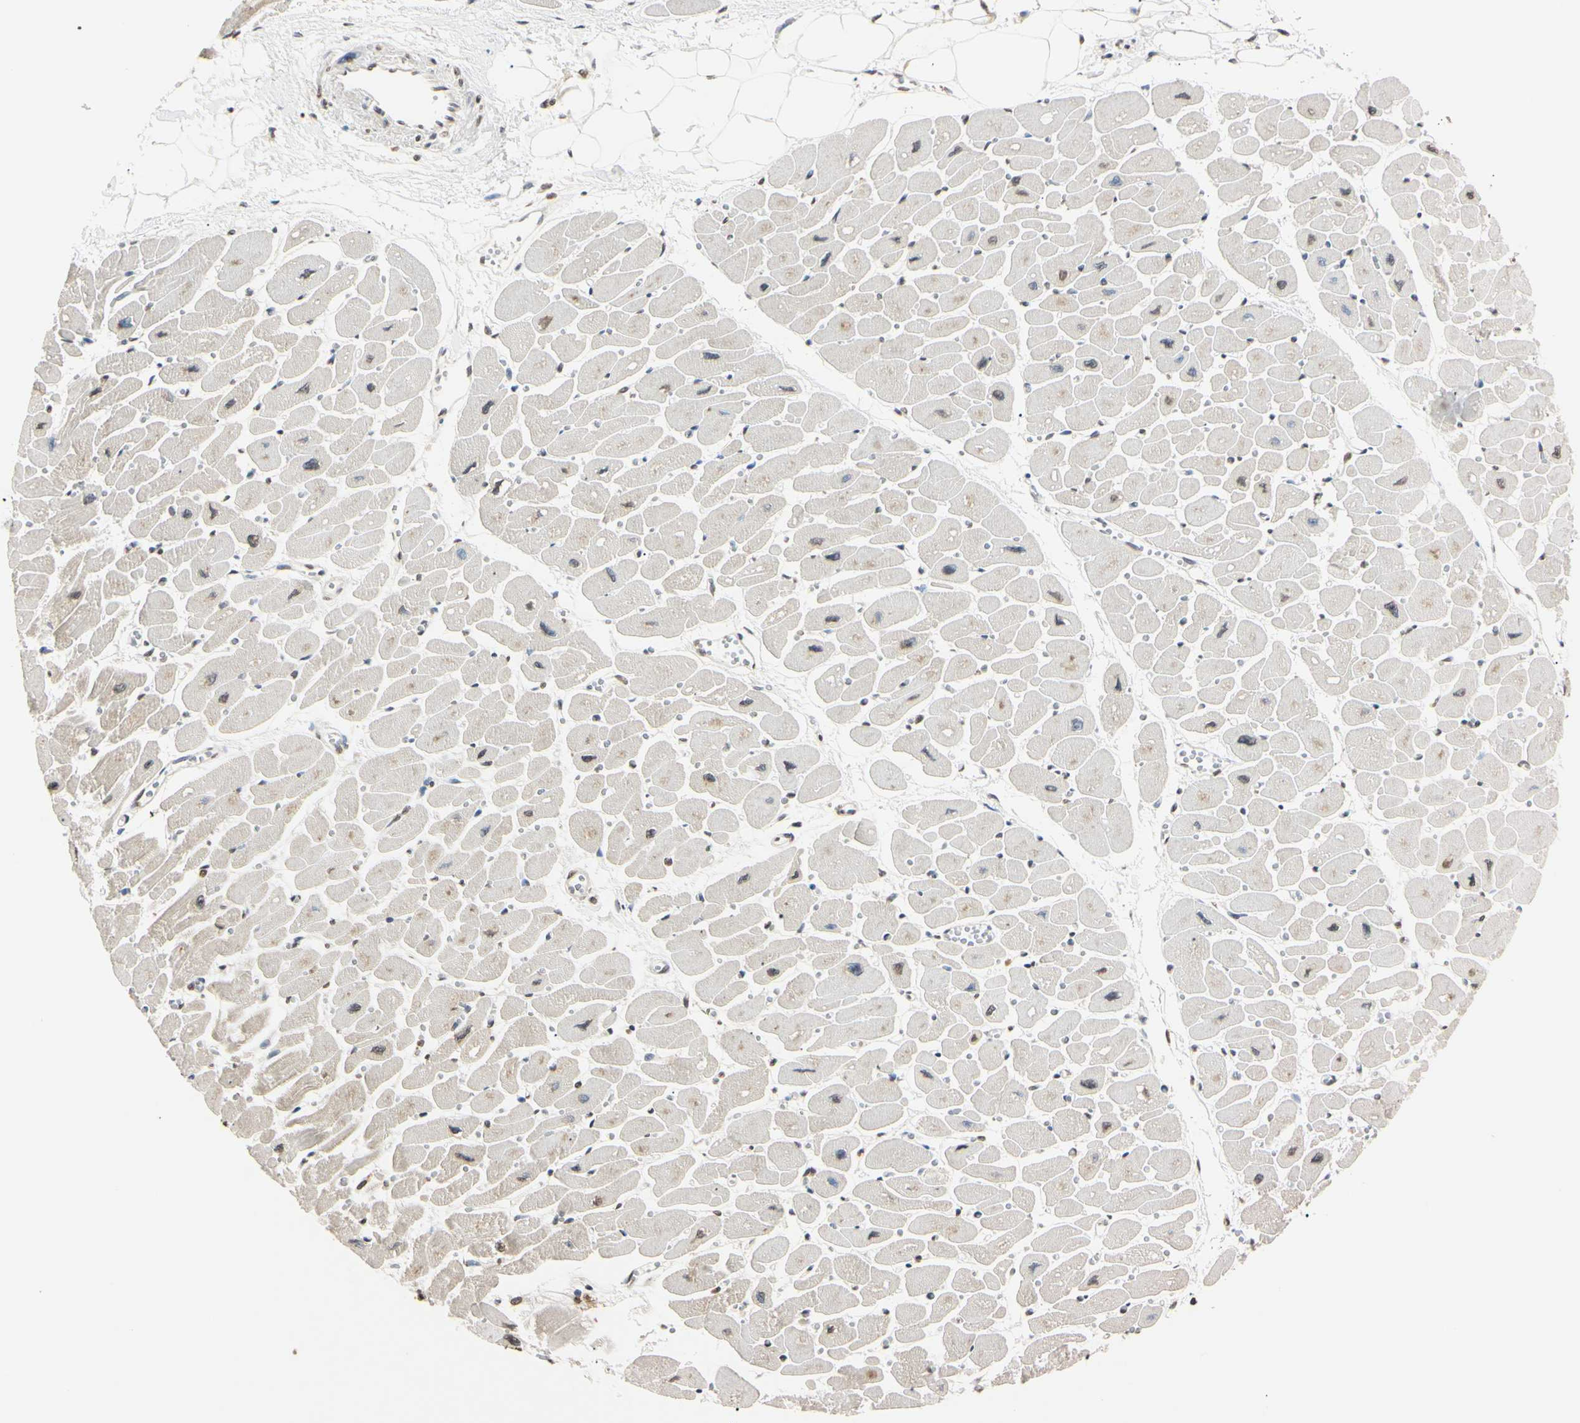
{"staining": {"intensity": "weak", "quantity": "<25%", "location": "nuclear"}, "tissue": "heart muscle", "cell_type": "Cardiomyocytes", "image_type": "normal", "snomed": [{"axis": "morphology", "description": "Normal tissue, NOS"}, {"axis": "topography", "description": "Heart"}], "caption": "IHC histopathology image of normal heart muscle stained for a protein (brown), which demonstrates no positivity in cardiomyocytes.", "gene": "CDC45", "patient": {"sex": "female", "age": 54}}